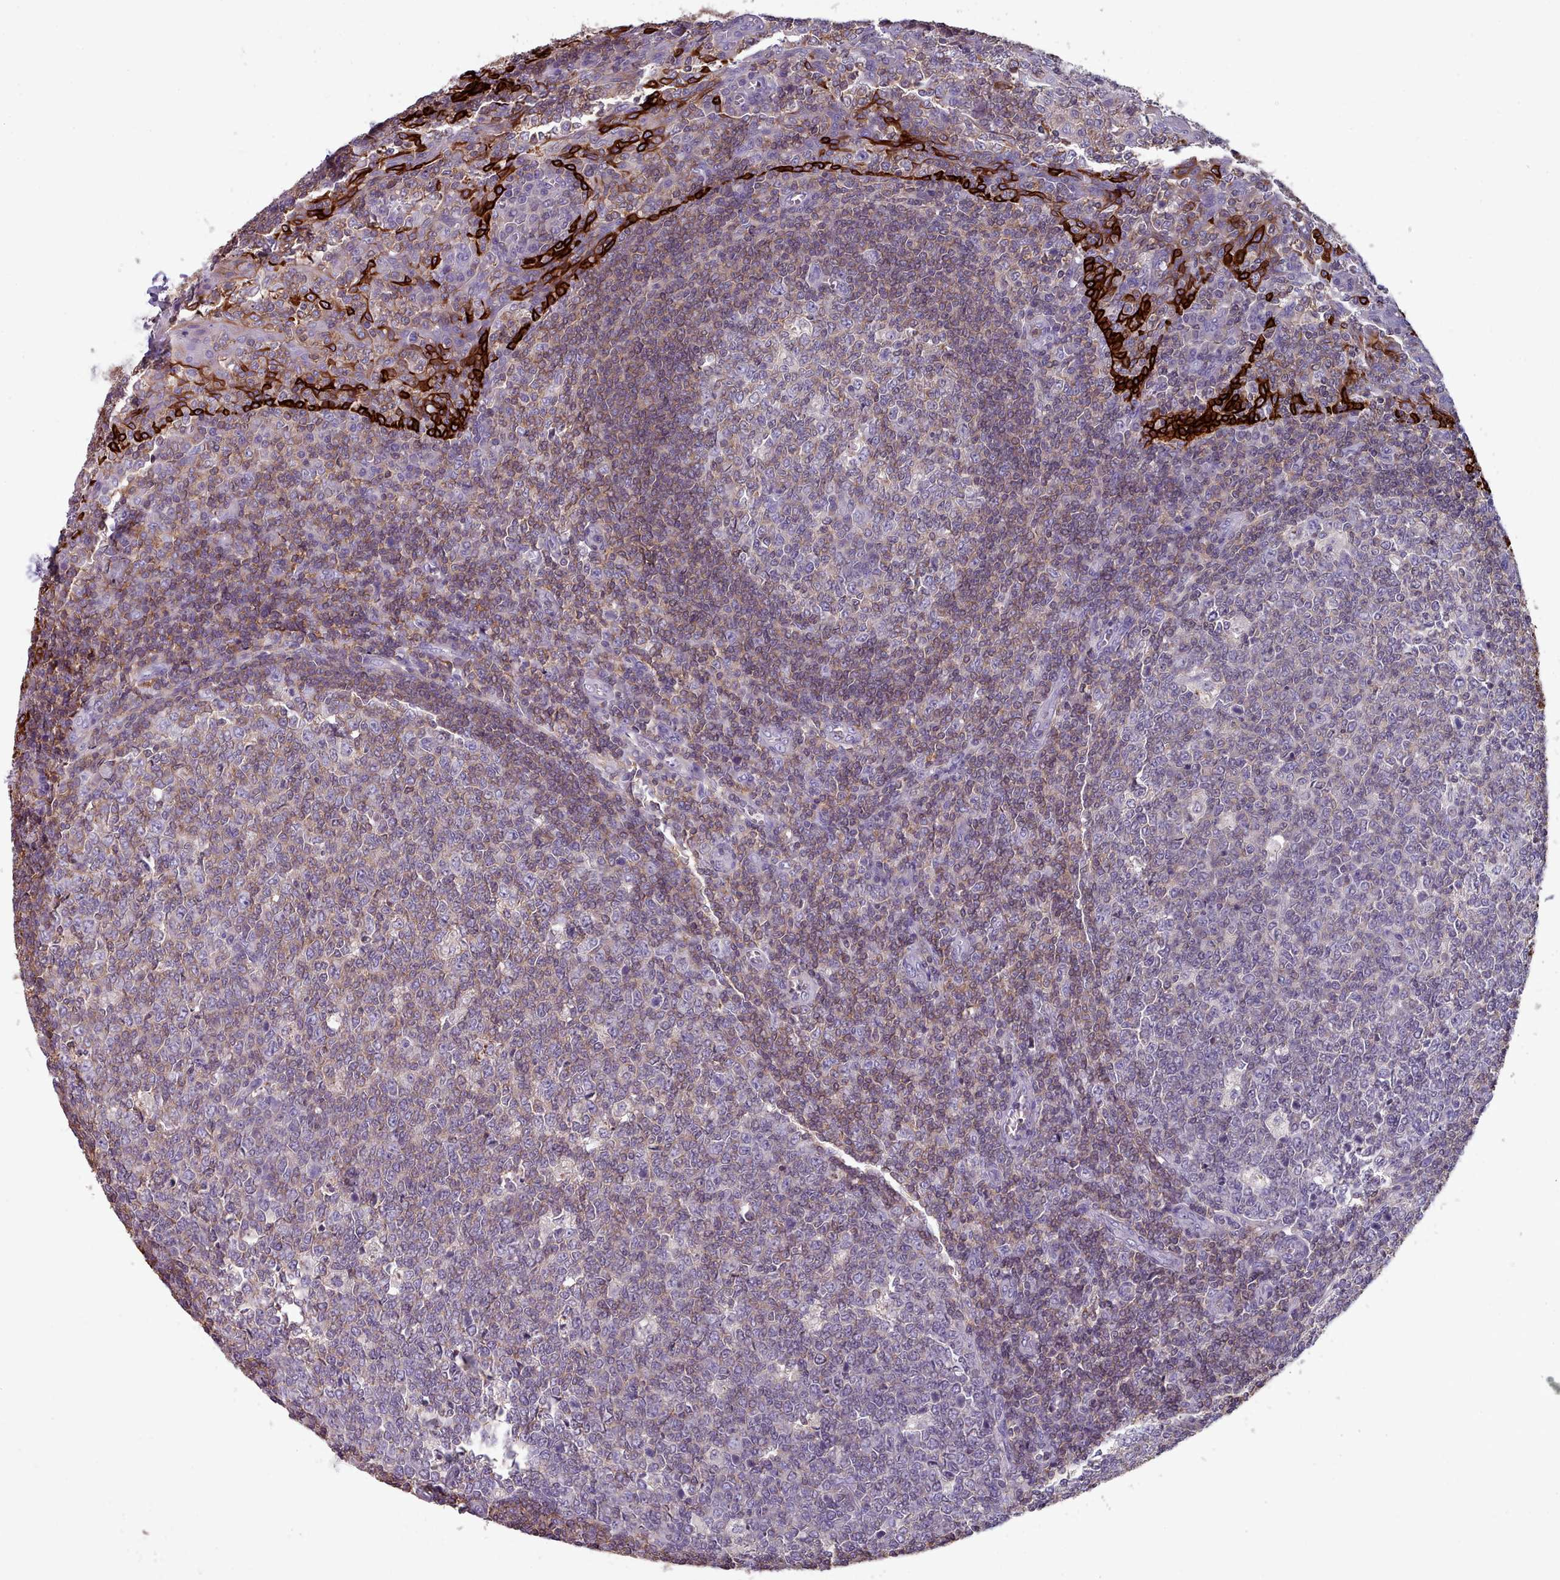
{"staining": {"intensity": "weak", "quantity": "25%-75%", "location": "cytoplasmic/membranous"}, "tissue": "tonsil", "cell_type": "Germinal center cells", "image_type": "normal", "snomed": [{"axis": "morphology", "description": "Normal tissue, NOS"}, {"axis": "topography", "description": "Tonsil"}], "caption": "A high-resolution histopathology image shows immunohistochemistry (IHC) staining of benign tonsil, which reveals weak cytoplasmic/membranous positivity in approximately 25%-75% of germinal center cells.", "gene": "RAC1", "patient": {"sex": "female", "age": 19}}